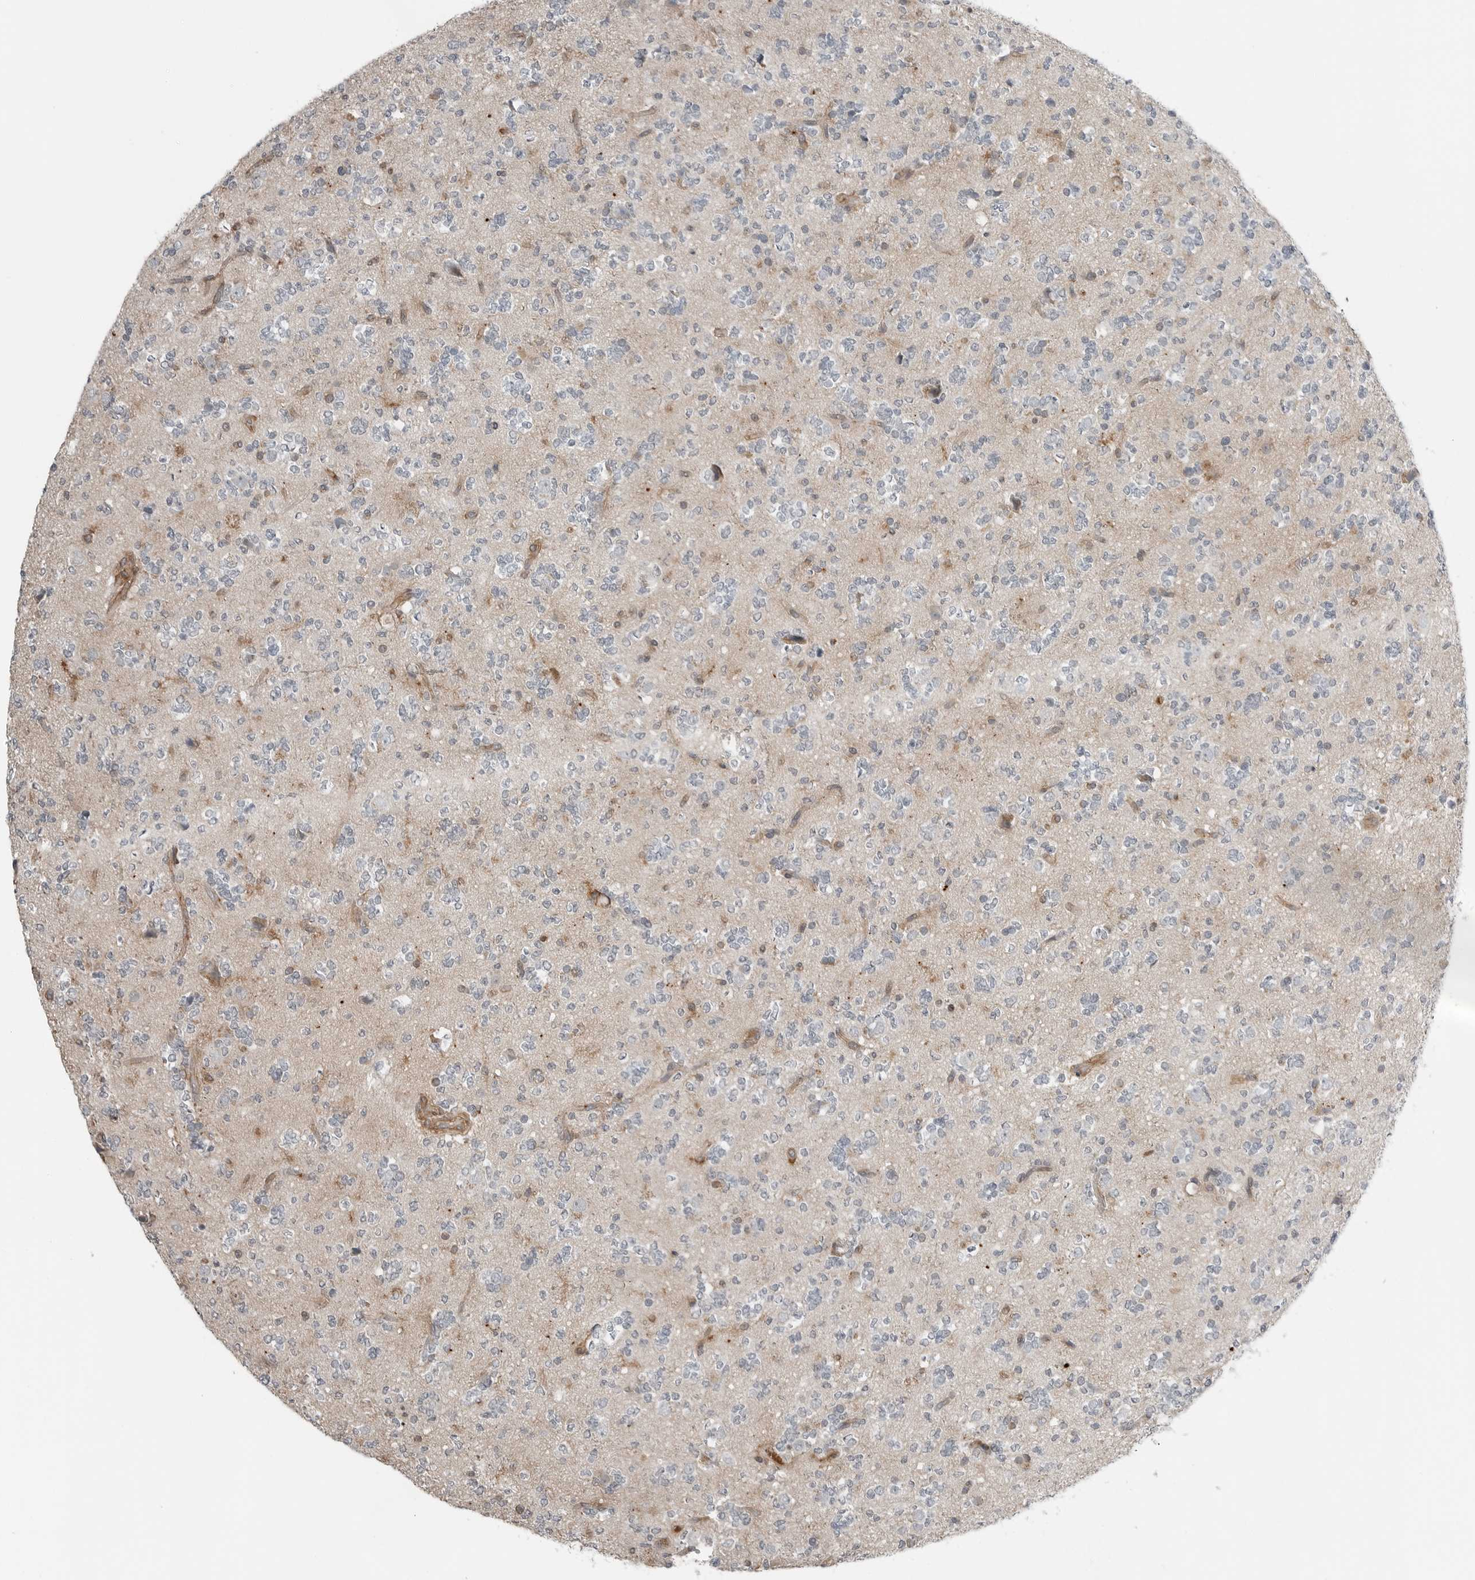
{"staining": {"intensity": "negative", "quantity": "none", "location": "none"}, "tissue": "glioma", "cell_type": "Tumor cells", "image_type": "cancer", "snomed": [{"axis": "morphology", "description": "Glioma, malignant, High grade"}, {"axis": "topography", "description": "Brain"}], "caption": "Protein analysis of malignant glioma (high-grade) reveals no significant staining in tumor cells.", "gene": "LEFTY2", "patient": {"sex": "female", "age": 62}}